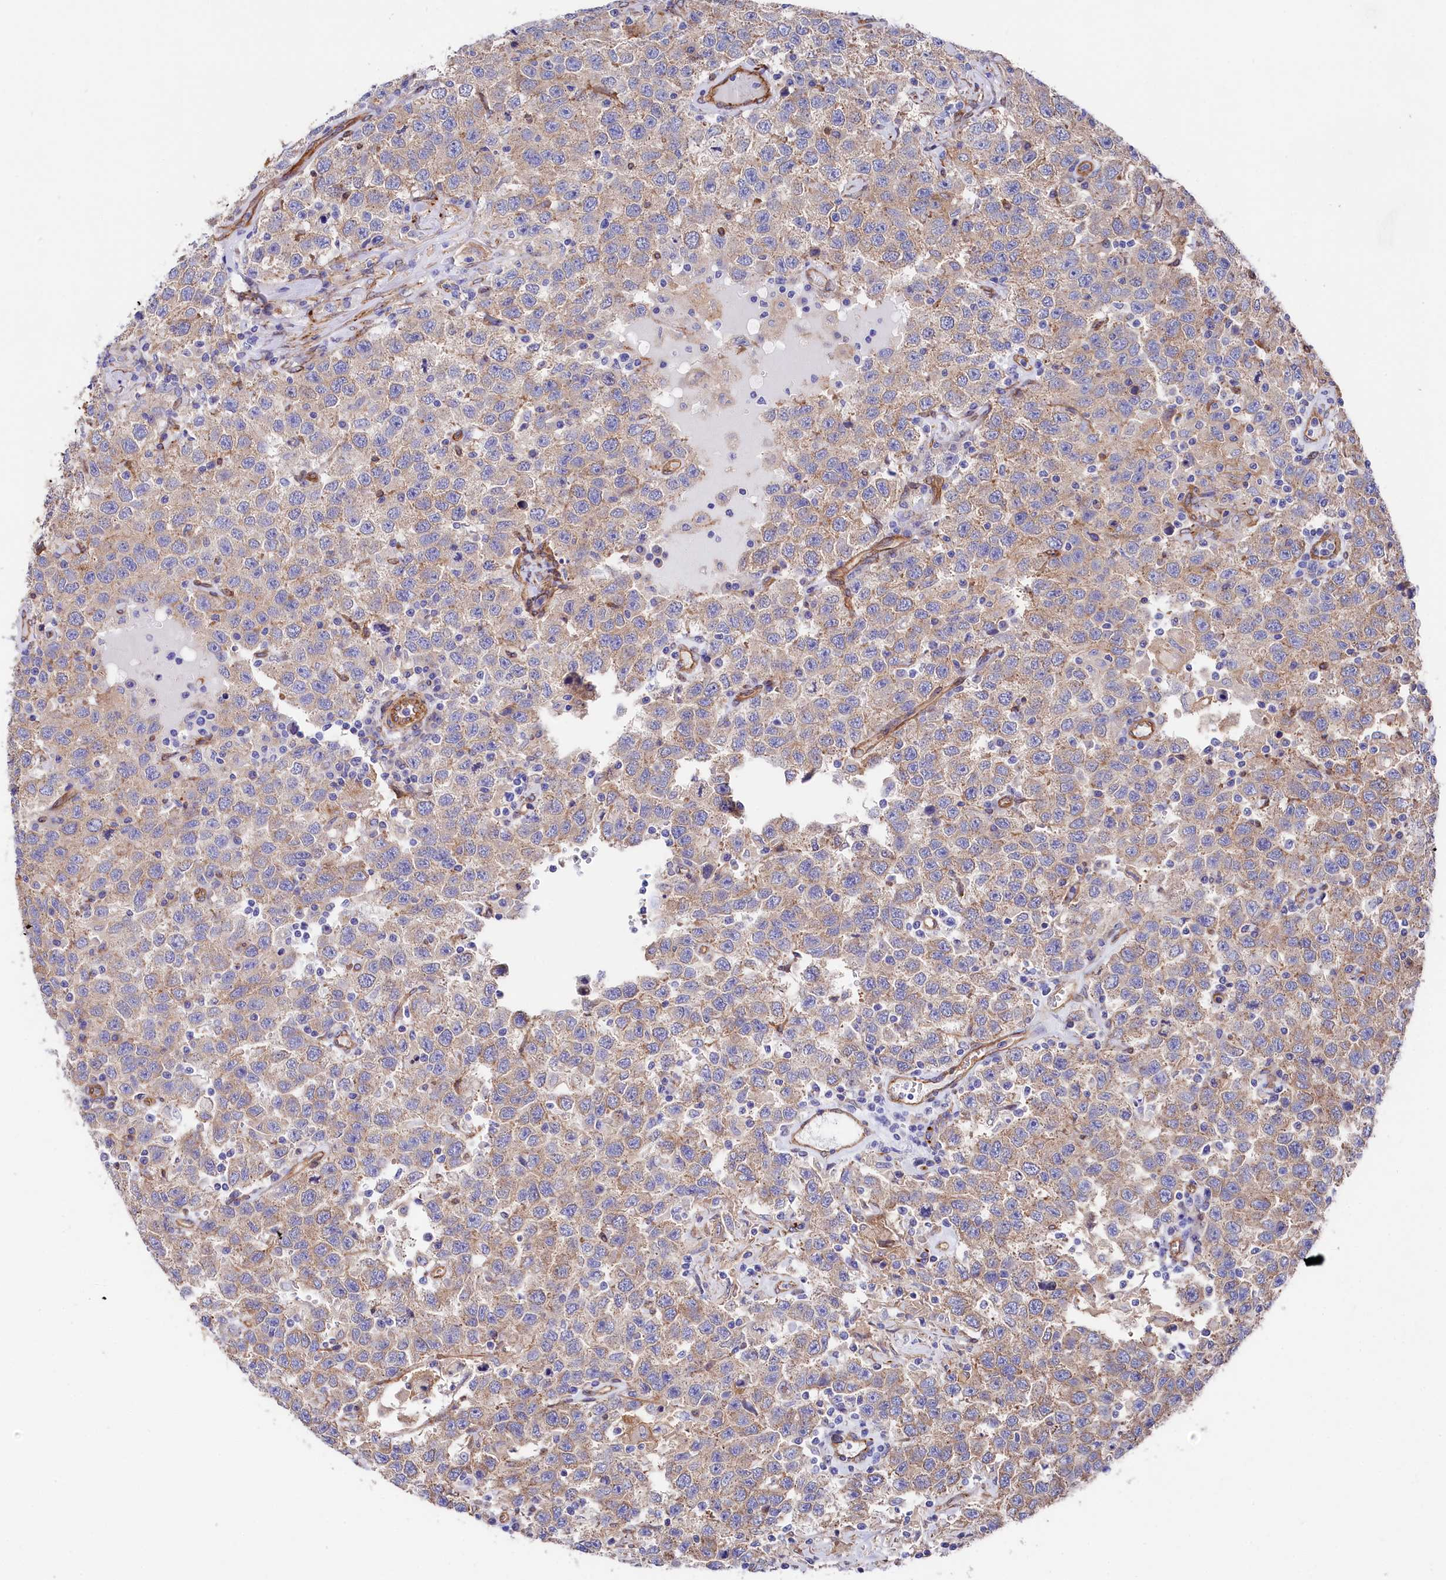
{"staining": {"intensity": "weak", "quantity": "25%-75%", "location": "cytoplasmic/membranous"}, "tissue": "testis cancer", "cell_type": "Tumor cells", "image_type": "cancer", "snomed": [{"axis": "morphology", "description": "Seminoma, NOS"}, {"axis": "topography", "description": "Testis"}], "caption": "Testis cancer stained with immunohistochemistry reveals weak cytoplasmic/membranous positivity in about 25%-75% of tumor cells.", "gene": "TNKS1BP1", "patient": {"sex": "male", "age": 41}}